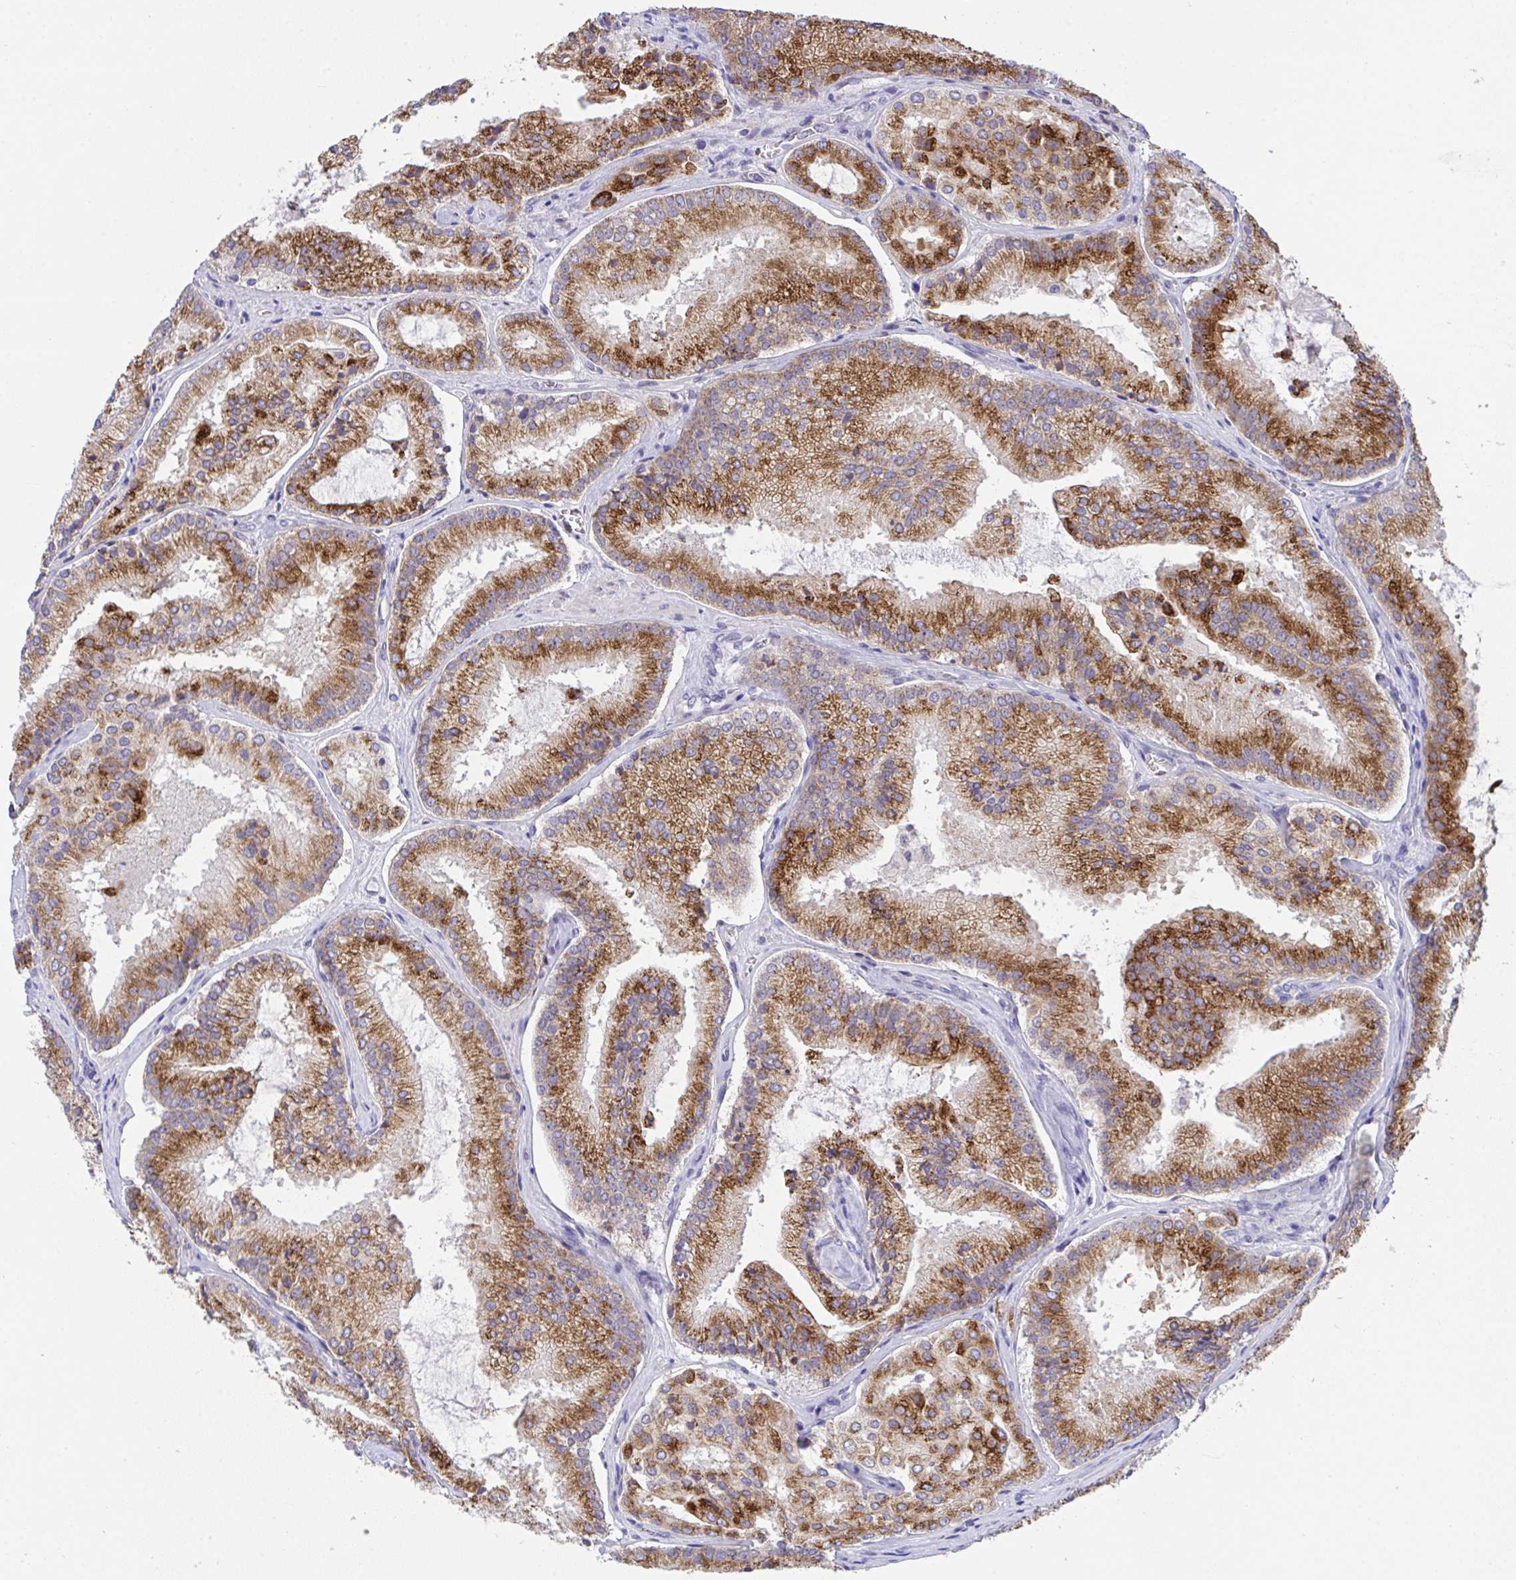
{"staining": {"intensity": "strong", "quantity": ">75%", "location": "cytoplasmic/membranous"}, "tissue": "prostate cancer", "cell_type": "Tumor cells", "image_type": "cancer", "snomed": [{"axis": "morphology", "description": "Adenocarcinoma, High grade"}, {"axis": "topography", "description": "Prostate"}], "caption": "Protein expression by immunohistochemistry (IHC) demonstrates strong cytoplasmic/membranous staining in approximately >75% of tumor cells in prostate cancer (adenocarcinoma (high-grade)).", "gene": "MIA3", "patient": {"sex": "male", "age": 73}}